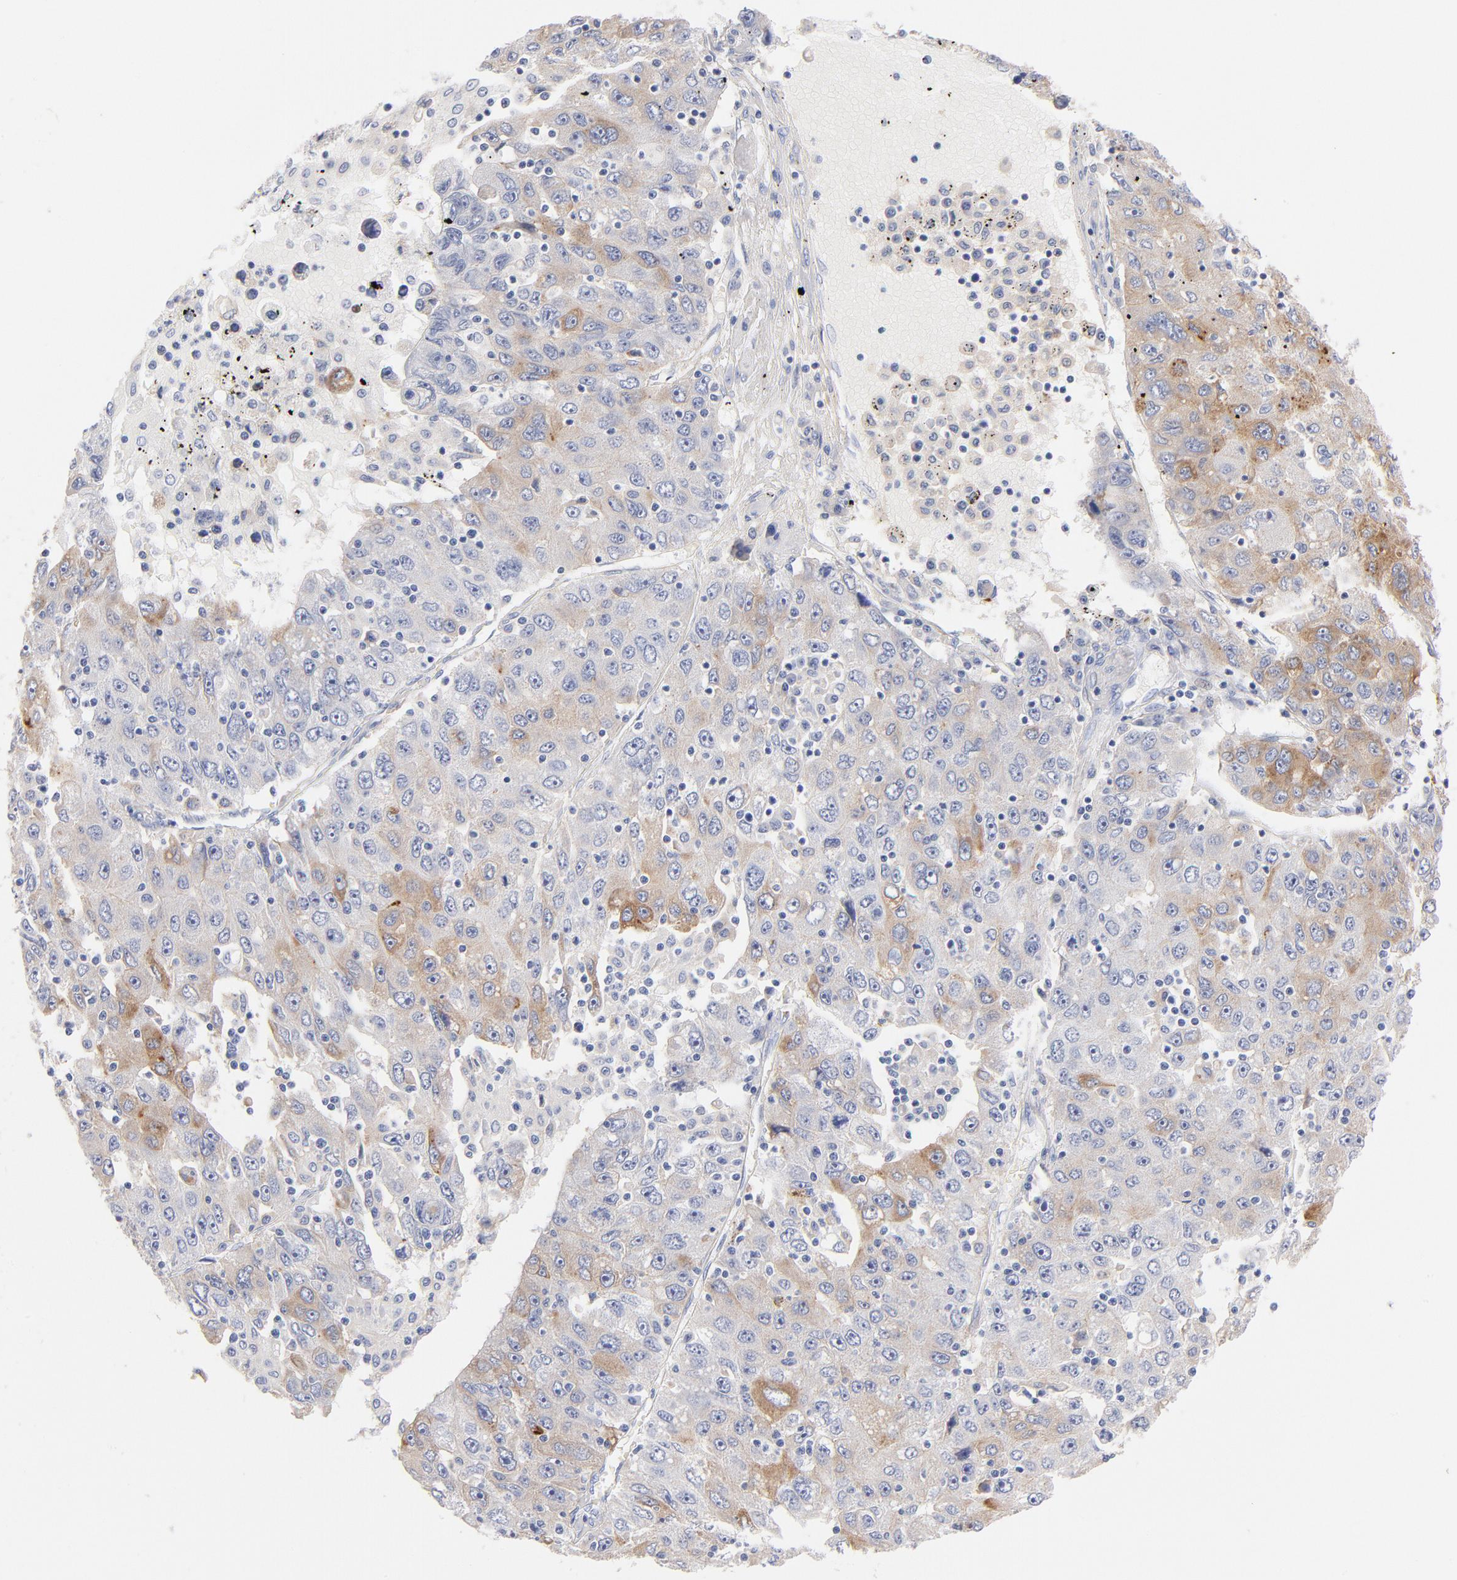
{"staining": {"intensity": "weak", "quantity": "<25%", "location": "cytoplasmic/membranous"}, "tissue": "liver cancer", "cell_type": "Tumor cells", "image_type": "cancer", "snomed": [{"axis": "morphology", "description": "Carcinoma, Hepatocellular, NOS"}, {"axis": "topography", "description": "Liver"}], "caption": "Immunohistochemistry histopathology image of human liver hepatocellular carcinoma stained for a protein (brown), which displays no staining in tumor cells.", "gene": "C3", "patient": {"sex": "male", "age": 49}}